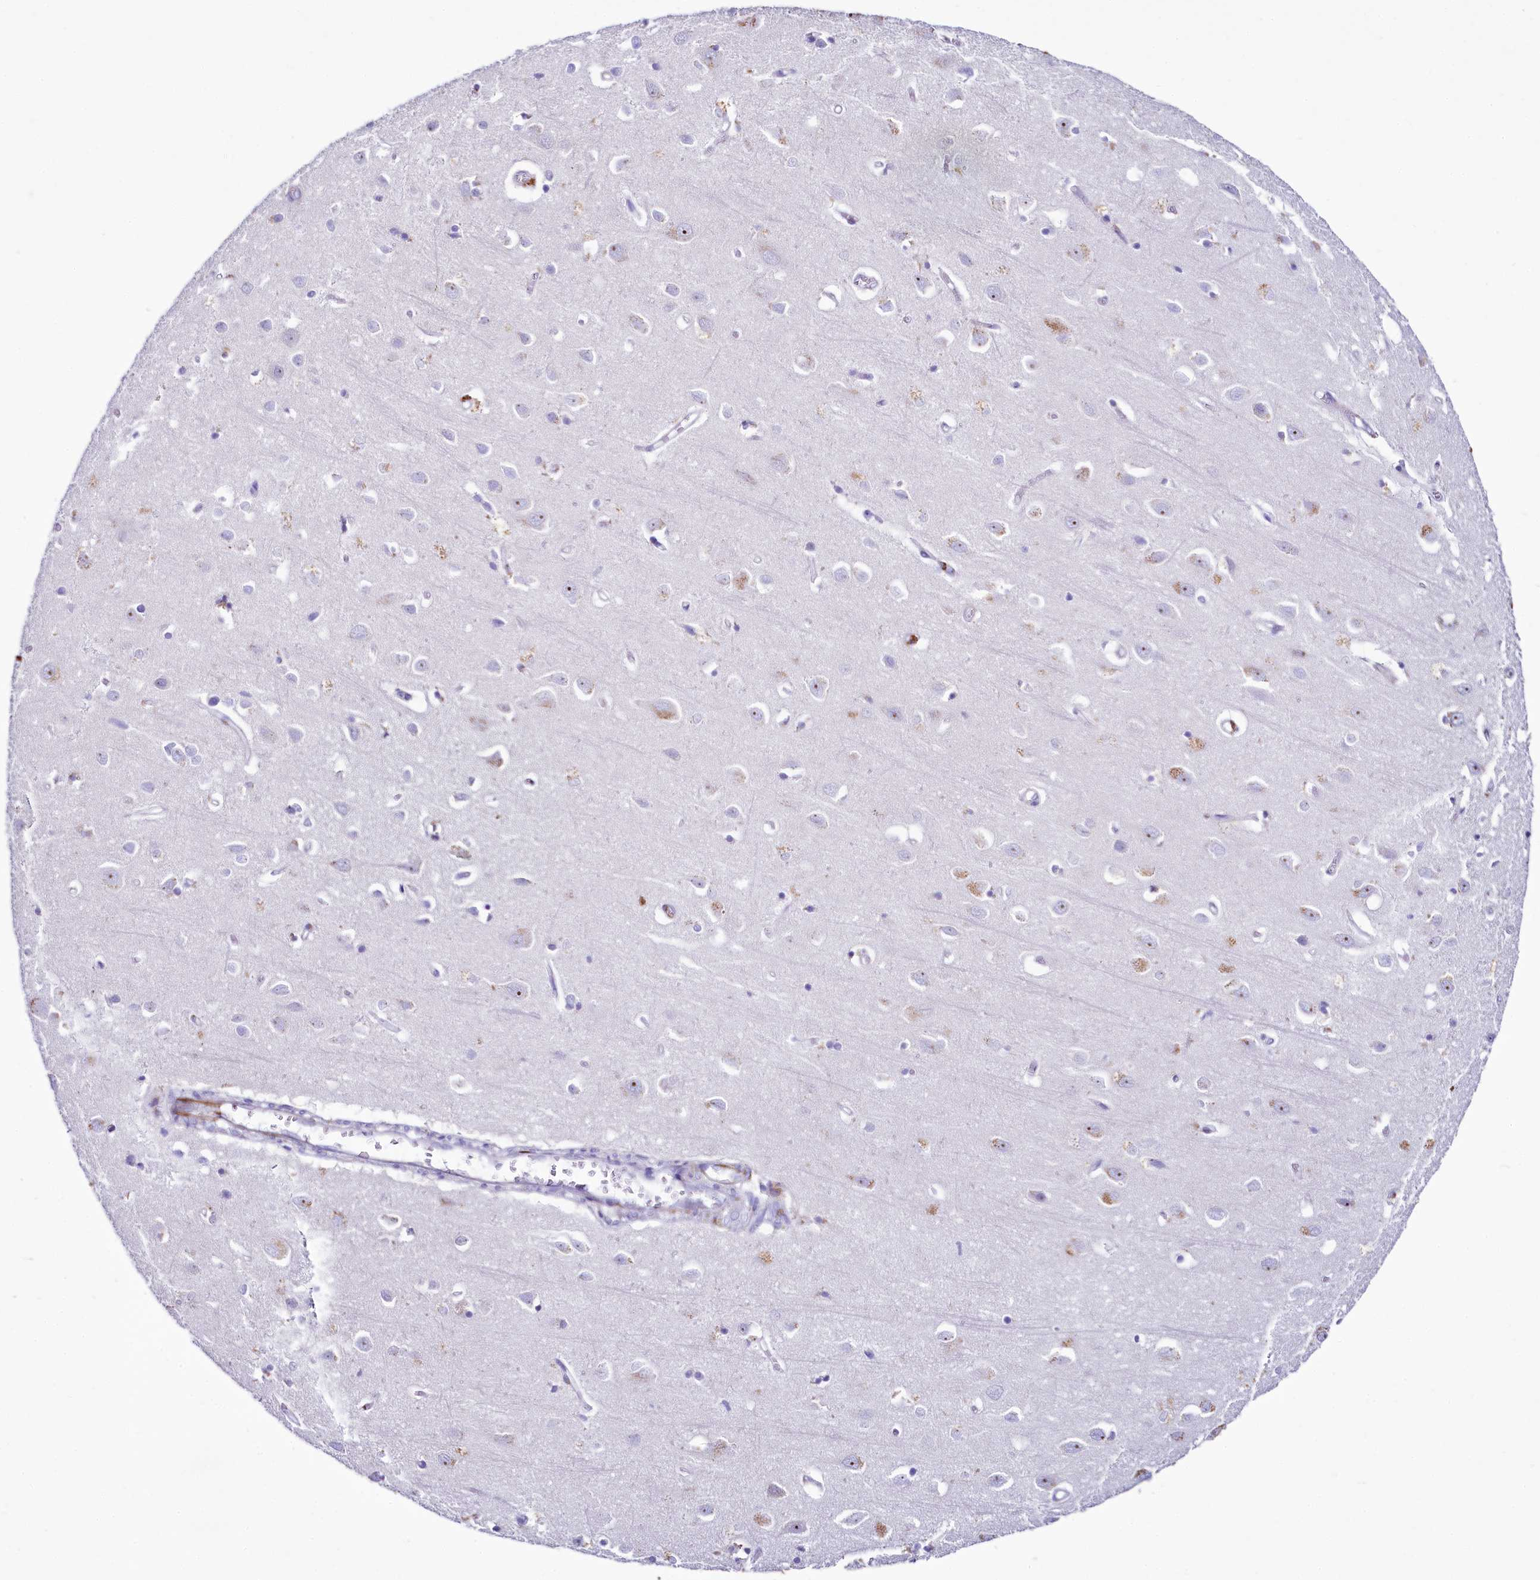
{"staining": {"intensity": "moderate", "quantity": "<25%", "location": "cytoplasmic/membranous"}, "tissue": "cerebral cortex", "cell_type": "Endothelial cells", "image_type": "normal", "snomed": [{"axis": "morphology", "description": "Normal tissue, NOS"}, {"axis": "topography", "description": "Cerebral cortex"}], "caption": "Endothelial cells demonstrate moderate cytoplasmic/membranous staining in approximately <25% of cells in normal cerebral cortex. The staining is performed using DAB (3,3'-diaminobenzidine) brown chromogen to label protein expression. The nuclei are counter-stained blue using hematoxylin.", "gene": "SH3TC2", "patient": {"sex": "female", "age": 64}}